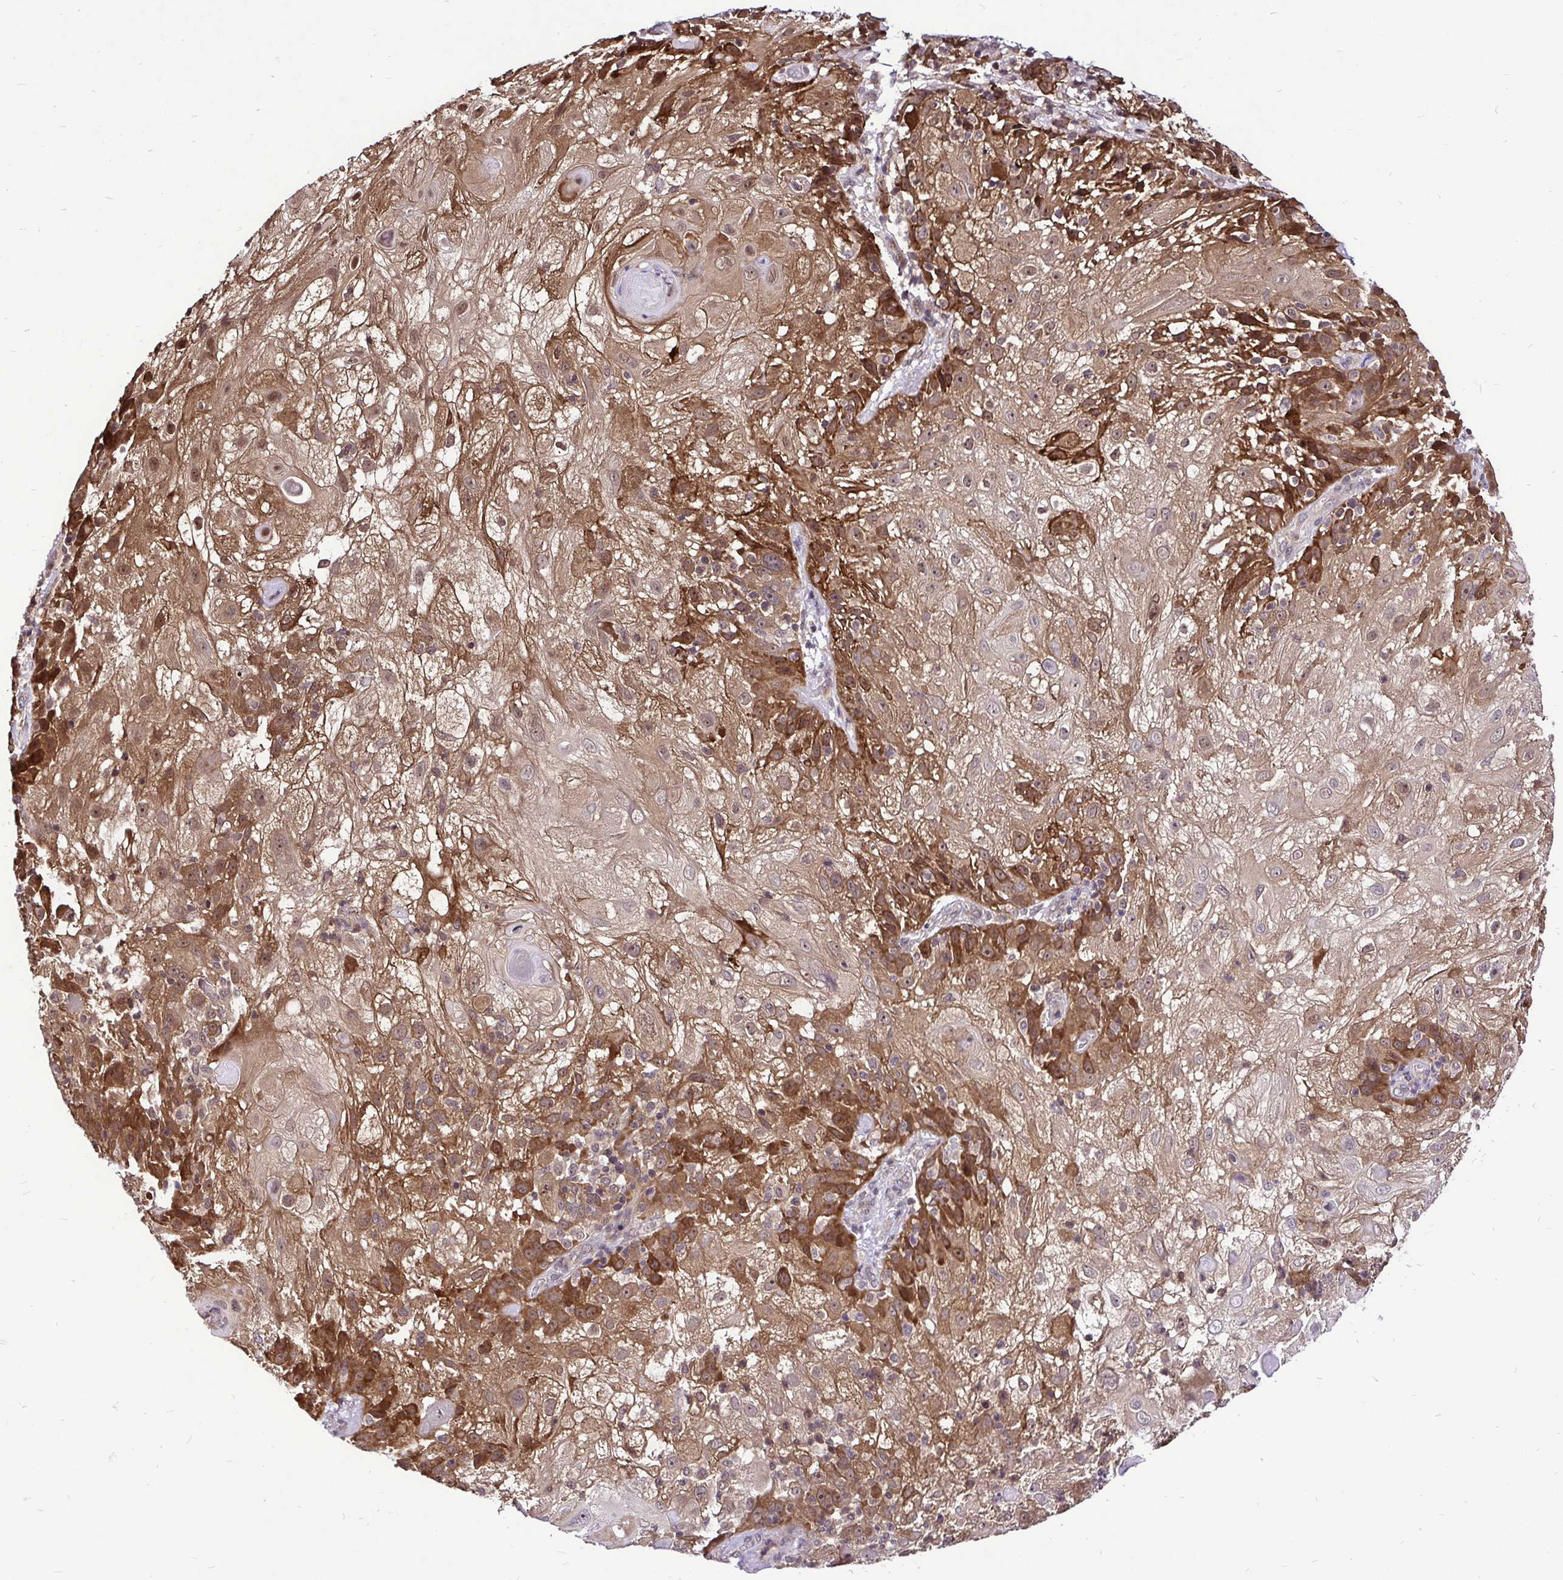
{"staining": {"intensity": "strong", "quantity": "25%-75%", "location": "cytoplasmic/membranous"}, "tissue": "skin cancer", "cell_type": "Tumor cells", "image_type": "cancer", "snomed": [{"axis": "morphology", "description": "Normal tissue, NOS"}, {"axis": "morphology", "description": "Squamous cell carcinoma, NOS"}, {"axis": "topography", "description": "Skin"}], "caption": "A high-resolution photomicrograph shows immunohistochemistry staining of squamous cell carcinoma (skin), which shows strong cytoplasmic/membranous positivity in approximately 25%-75% of tumor cells.", "gene": "UBE2M", "patient": {"sex": "female", "age": 83}}